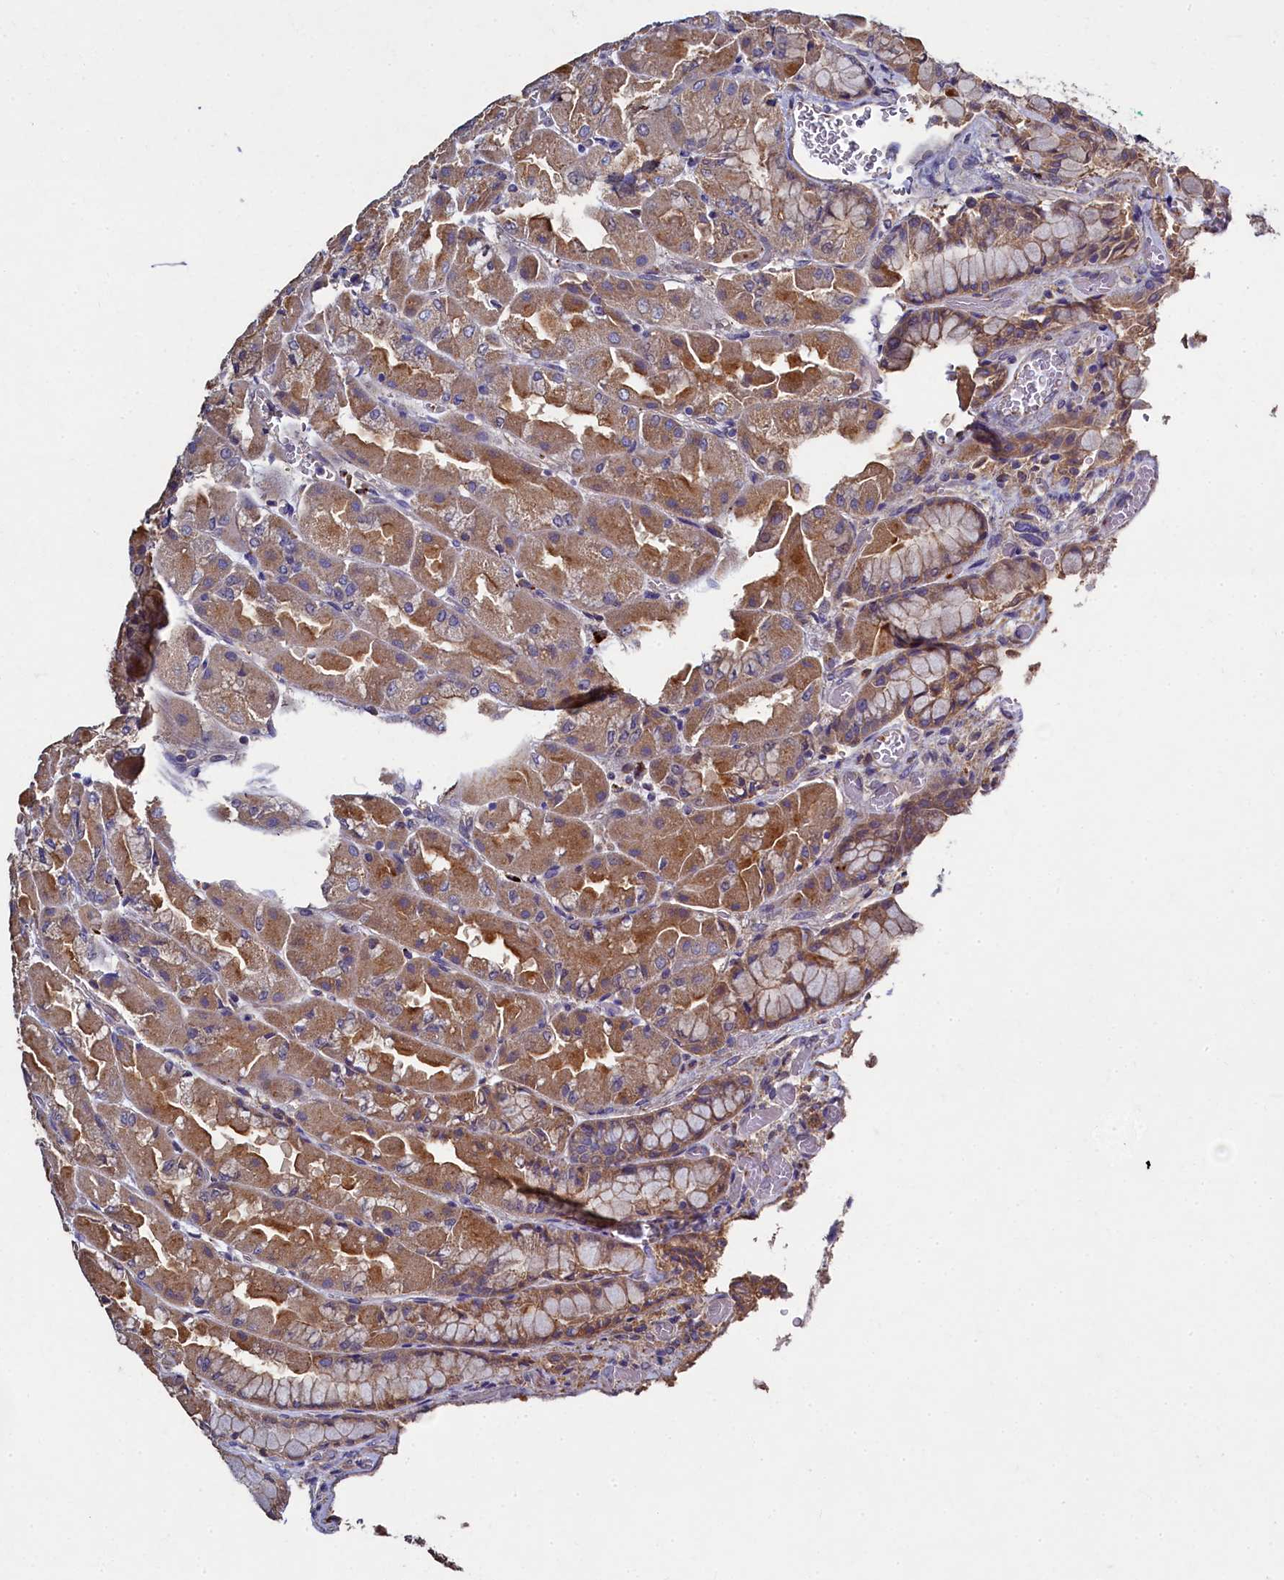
{"staining": {"intensity": "moderate", "quantity": ">75%", "location": "cytoplasmic/membranous"}, "tissue": "stomach", "cell_type": "Glandular cells", "image_type": "normal", "snomed": [{"axis": "morphology", "description": "Normal tissue, NOS"}, {"axis": "topography", "description": "Stomach"}], "caption": "Glandular cells show medium levels of moderate cytoplasmic/membranous expression in approximately >75% of cells in benign stomach. The staining is performed using DAB brown chromogen to label protein expression. The nuclei are counter-stained blue using hematoxylin.", "gene": "TK2", "patient": {"sex": "female", "age": 61}}